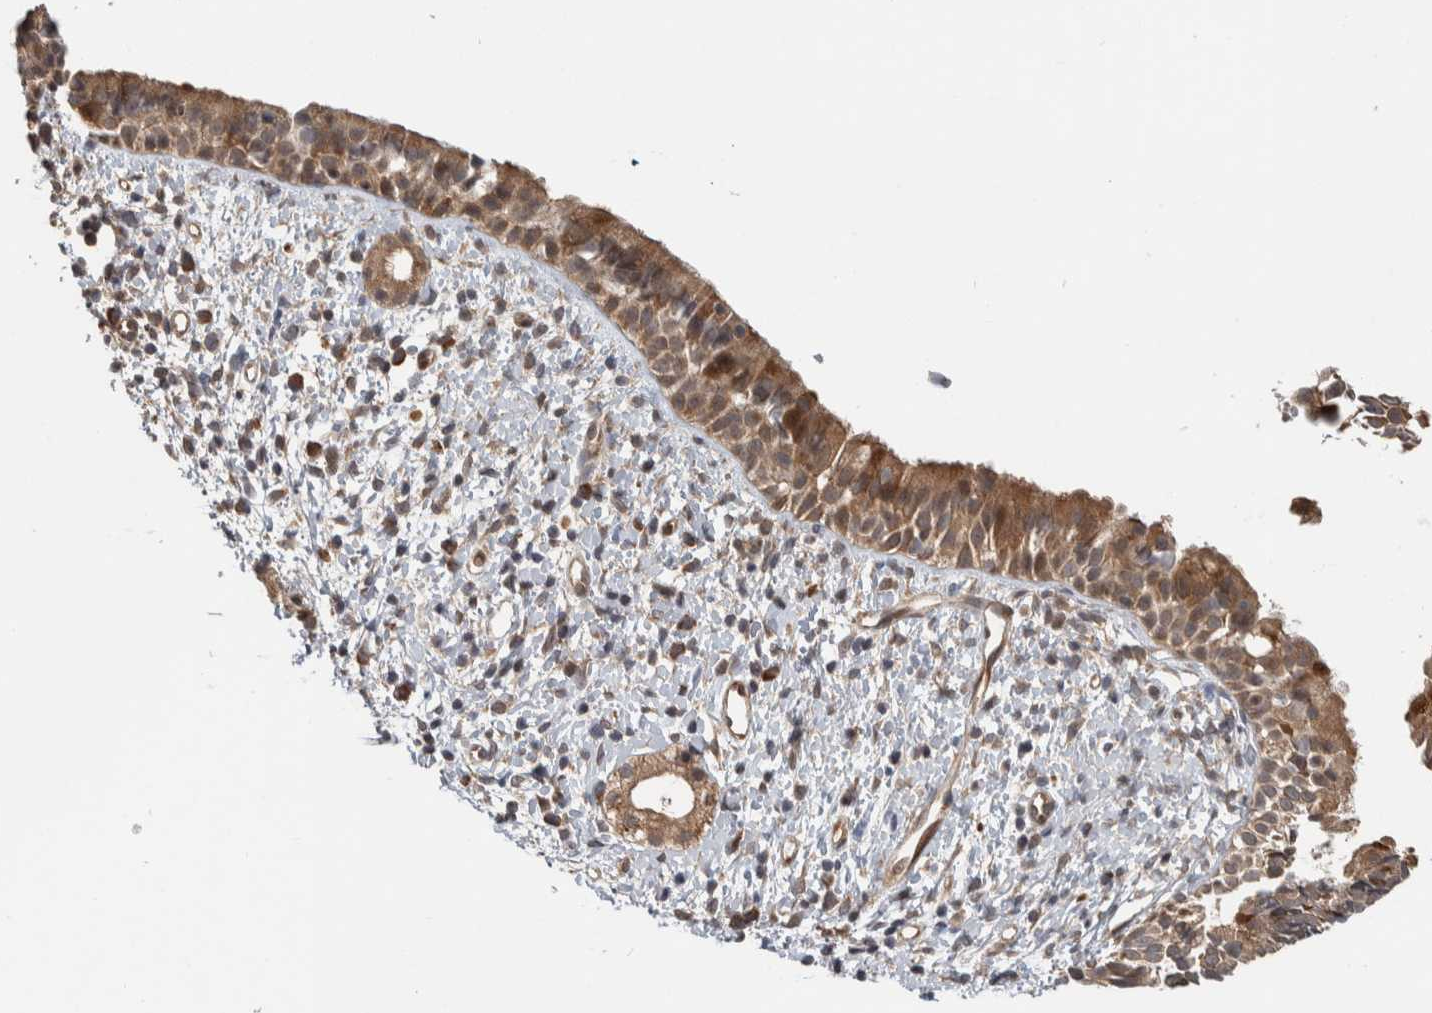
{"staining": {"intensity": "moderate", "quantity": ">75%", "location": "cytoplasmic/membranous"}, "tissue": "nasopharynx", "cell_type": "Respiratory epithelial cells", "image_type": "normal", "snomed": [{"axis": "morphology", "description": "Normal tissue, NOS"}, {"axis": "topography", "description": "Nasopharynx"}], "caption": "This histopathology image shows immunohistochemistry staining of unremarkable nasopharynx, with medium moderate cytoplasmic/membranous positivity in about >75% of respiratory epithelial cells.", "gene": "TBC1D31", "patient": {"sex": "male", "age": 22}}